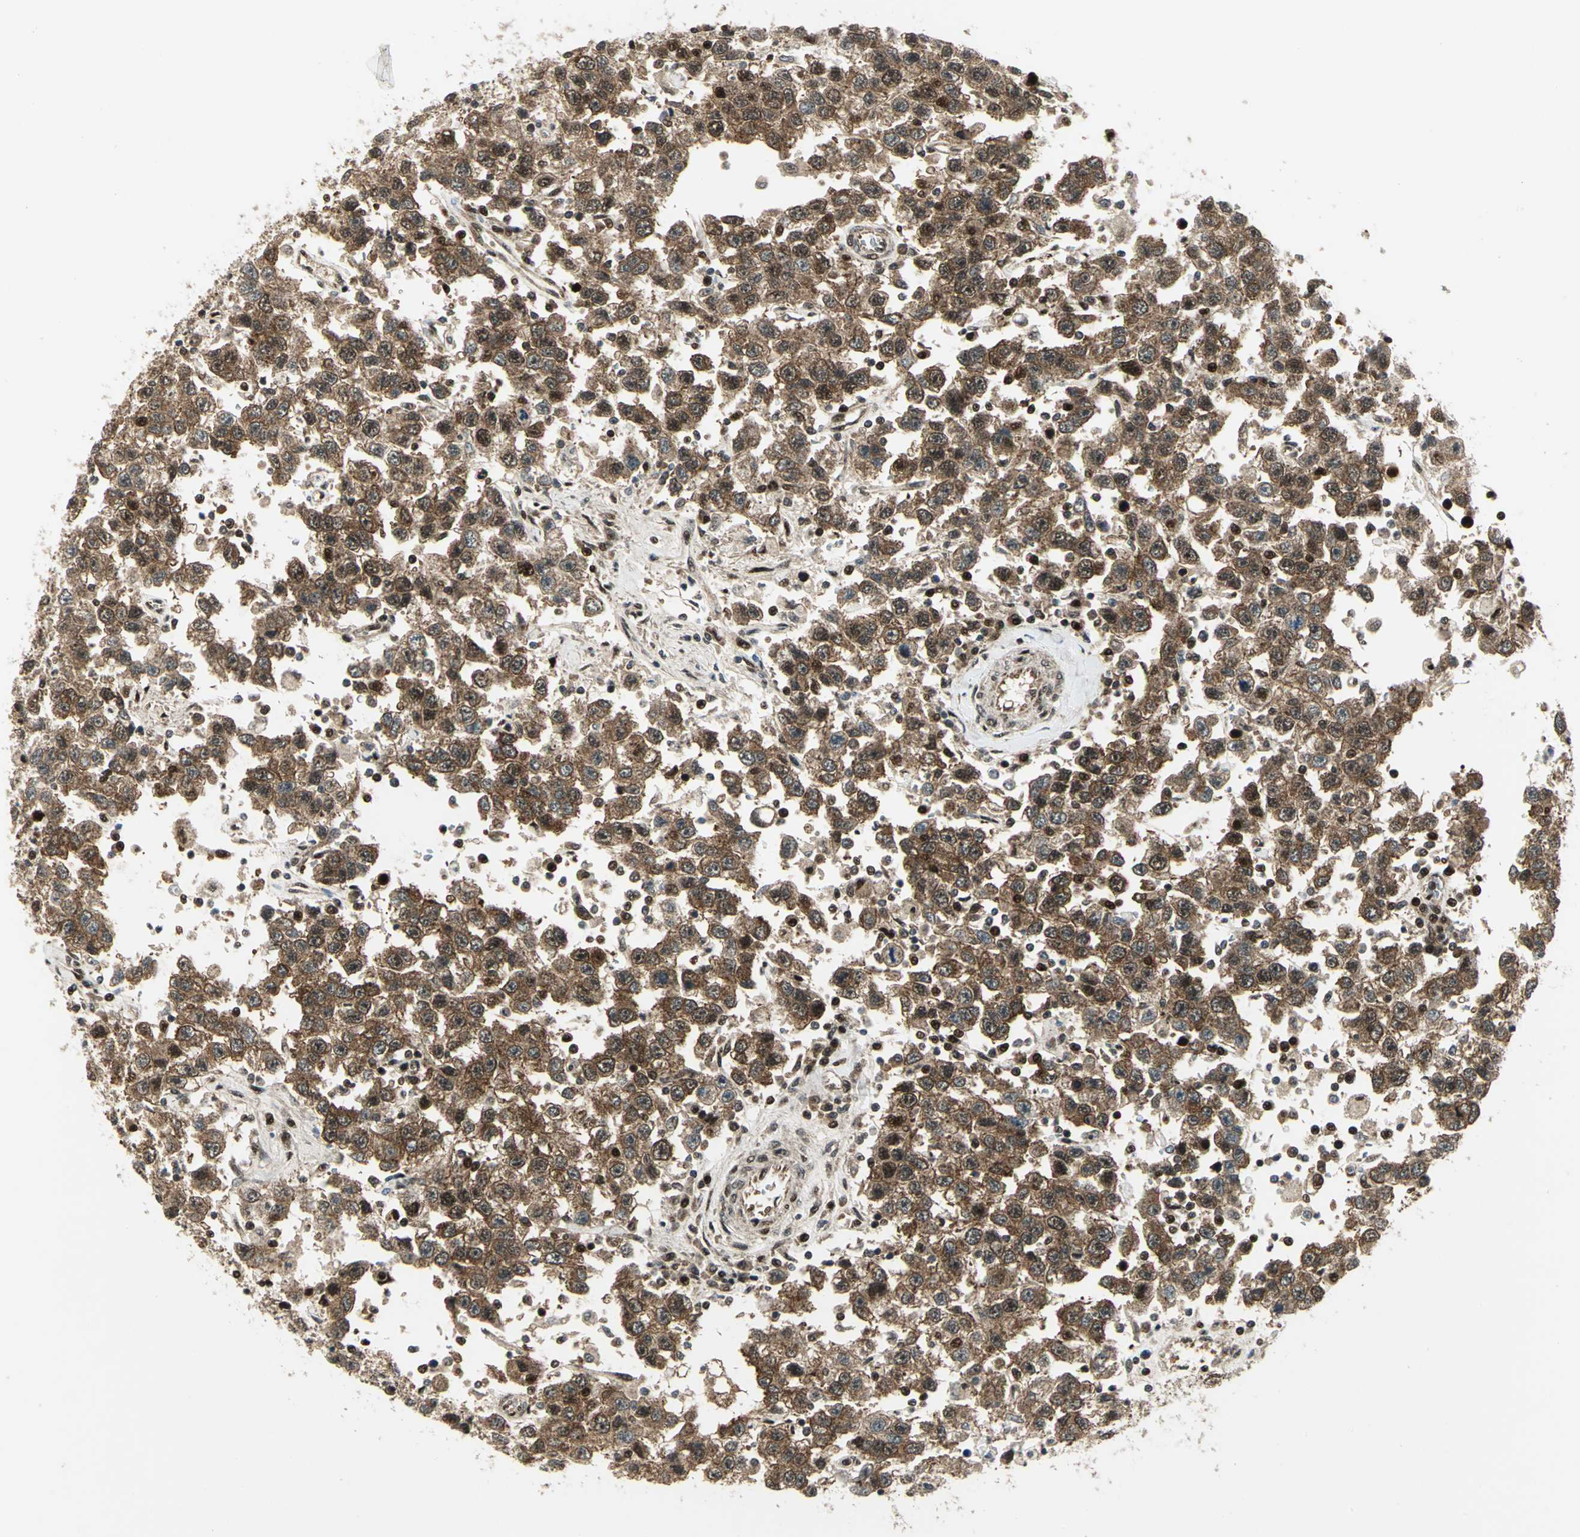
{"staining": {"intensity": "strong", "quantity": ">75%", "location": "cytoplasmic/membranous,nuclear"}, "tissue": "testis cancer", "cell_type": "Tumor cells", "image_type": "cancer", "snomed": [{"axis": "morphology", "description": "Seminoma, NOS"}, {"axis": "topography", "description": "Testis"}], "caption": "The histopathology image reveals staining of seminoma (testis), revealing strong cytoplasmic/membranous and nuclear protein positivity (brown color) within tumor cells.", "gene": "COPS5", "patient": {"sex": "male", "age": 41}}